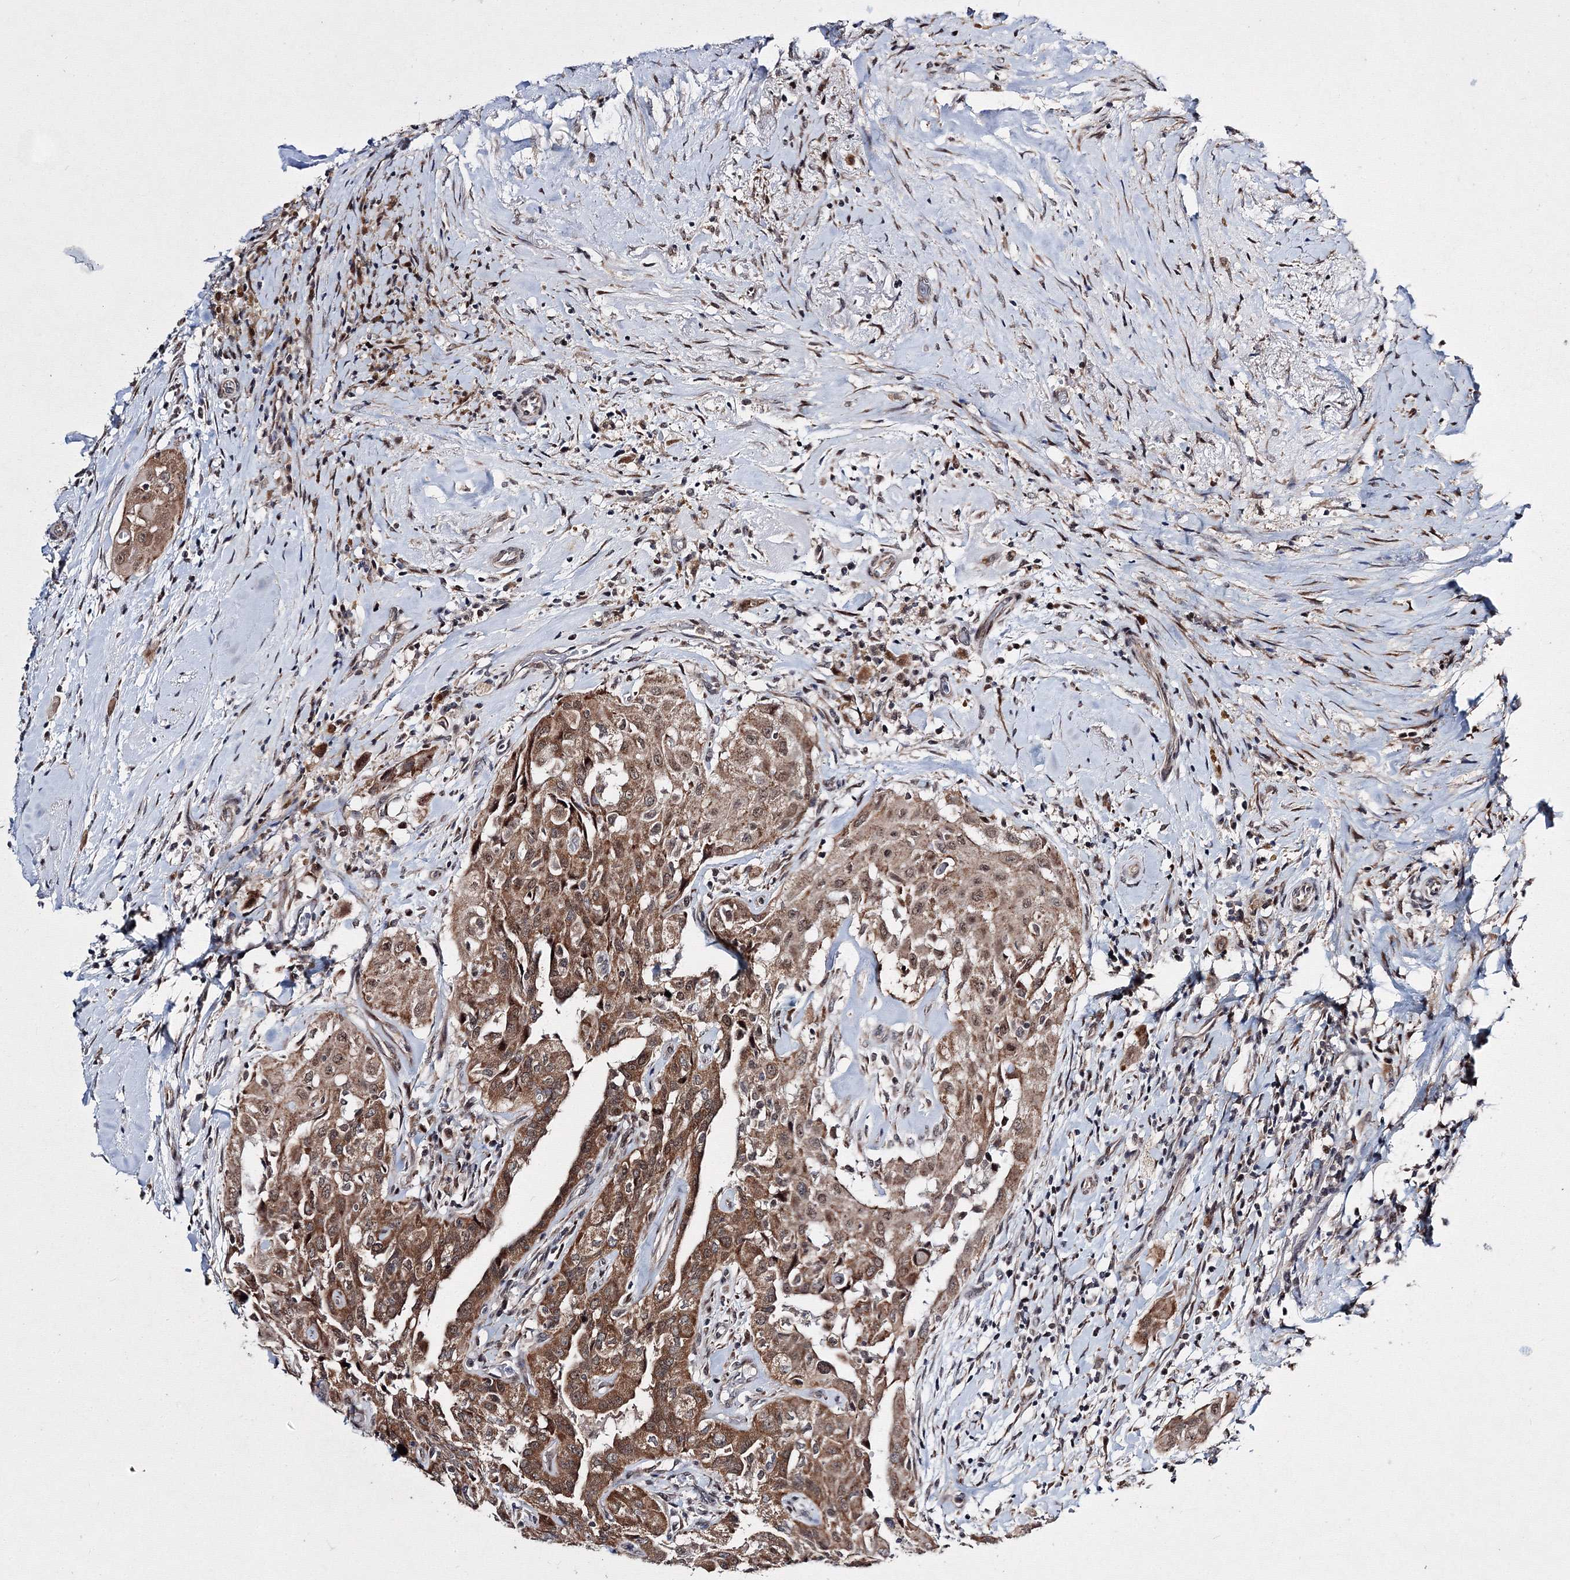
{"staining": {"intensity": "moderate", "quantity": ">75%", "location": "cytoplasmic/membranous,nuclear"}, "tissue": "thyroid cancer", "cell_type": "Tumor cells", "image_type": "cancer", "snomed": [{"axis": "morphology", "description": "Papillary adenocarcinoma, NOS"}, {"axis": "topography", "description": "Thyroid gland"}], "caption": "A histopathology image showing moderate cytoplasmic/membranous and nuclear expression in about >75% of tumor cells in papillary adenocarcinoma (thyroid), as visualized by brown immunohistochemical staining.", "gene": "GPN1", "patient": {"sex": "female", "age": 59}}